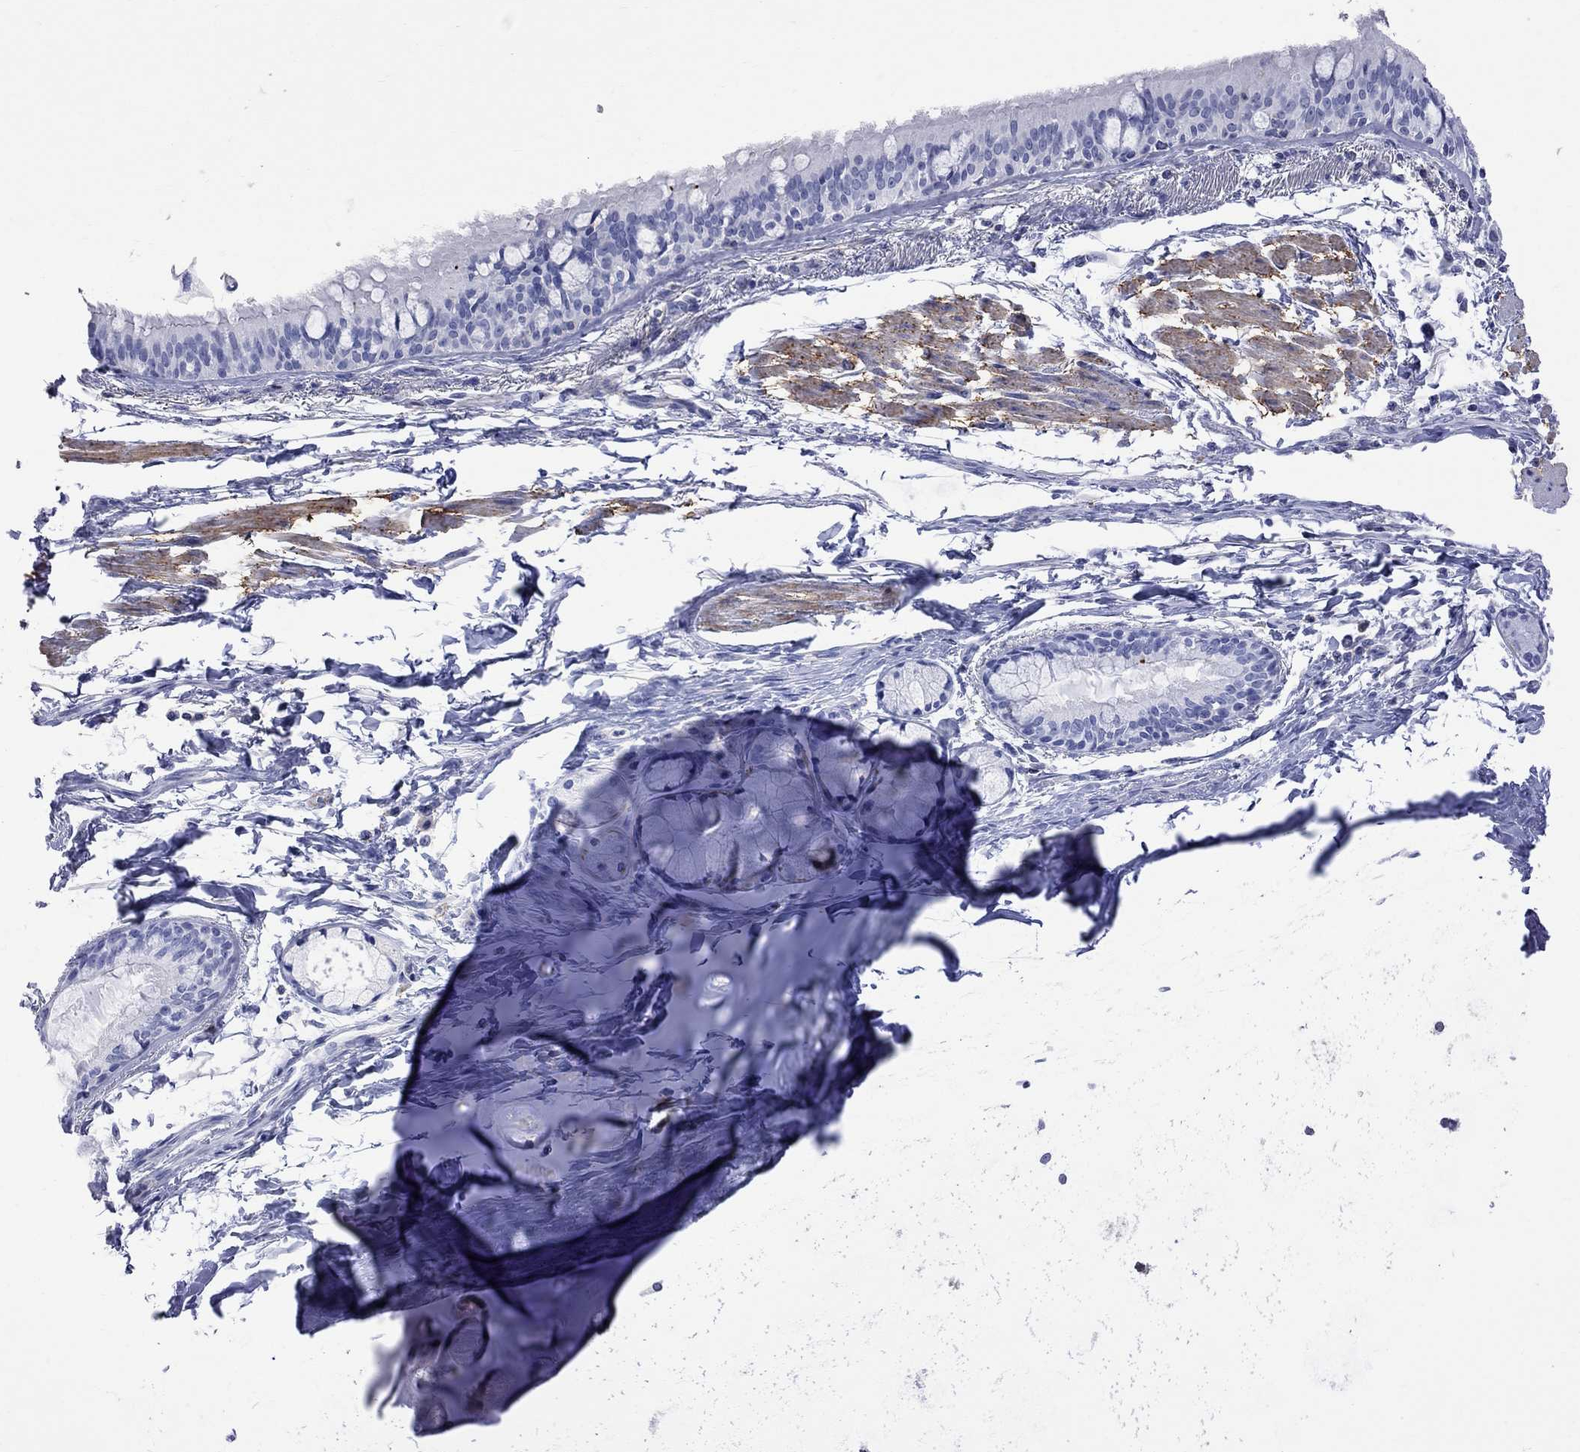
{"staining": {"intensity": "negative", "quantity": "none", "location": "none"}, "tissue": "bronchus", "cell_type": "Respiratory epithelial cells", "image_type": "normal", "snomed": [{"axis": "morphology", "description": "Normal tissue, NOS"}, {"axis": "morphology", "description": "Squamous cell carcinoma, NOS"}, {"axis": "topography", "description": "Bronchus"}, {"axis": "topography", "description": "Lung"}], "caption": "High power microscopy image of an immunohistochemistry (IHC) histopathology image of normal bronchus, revealing no significant staining in respiratory epithelial cells.", "gene": "S100A3", "patient": {"sex": "male", "age": 69}}